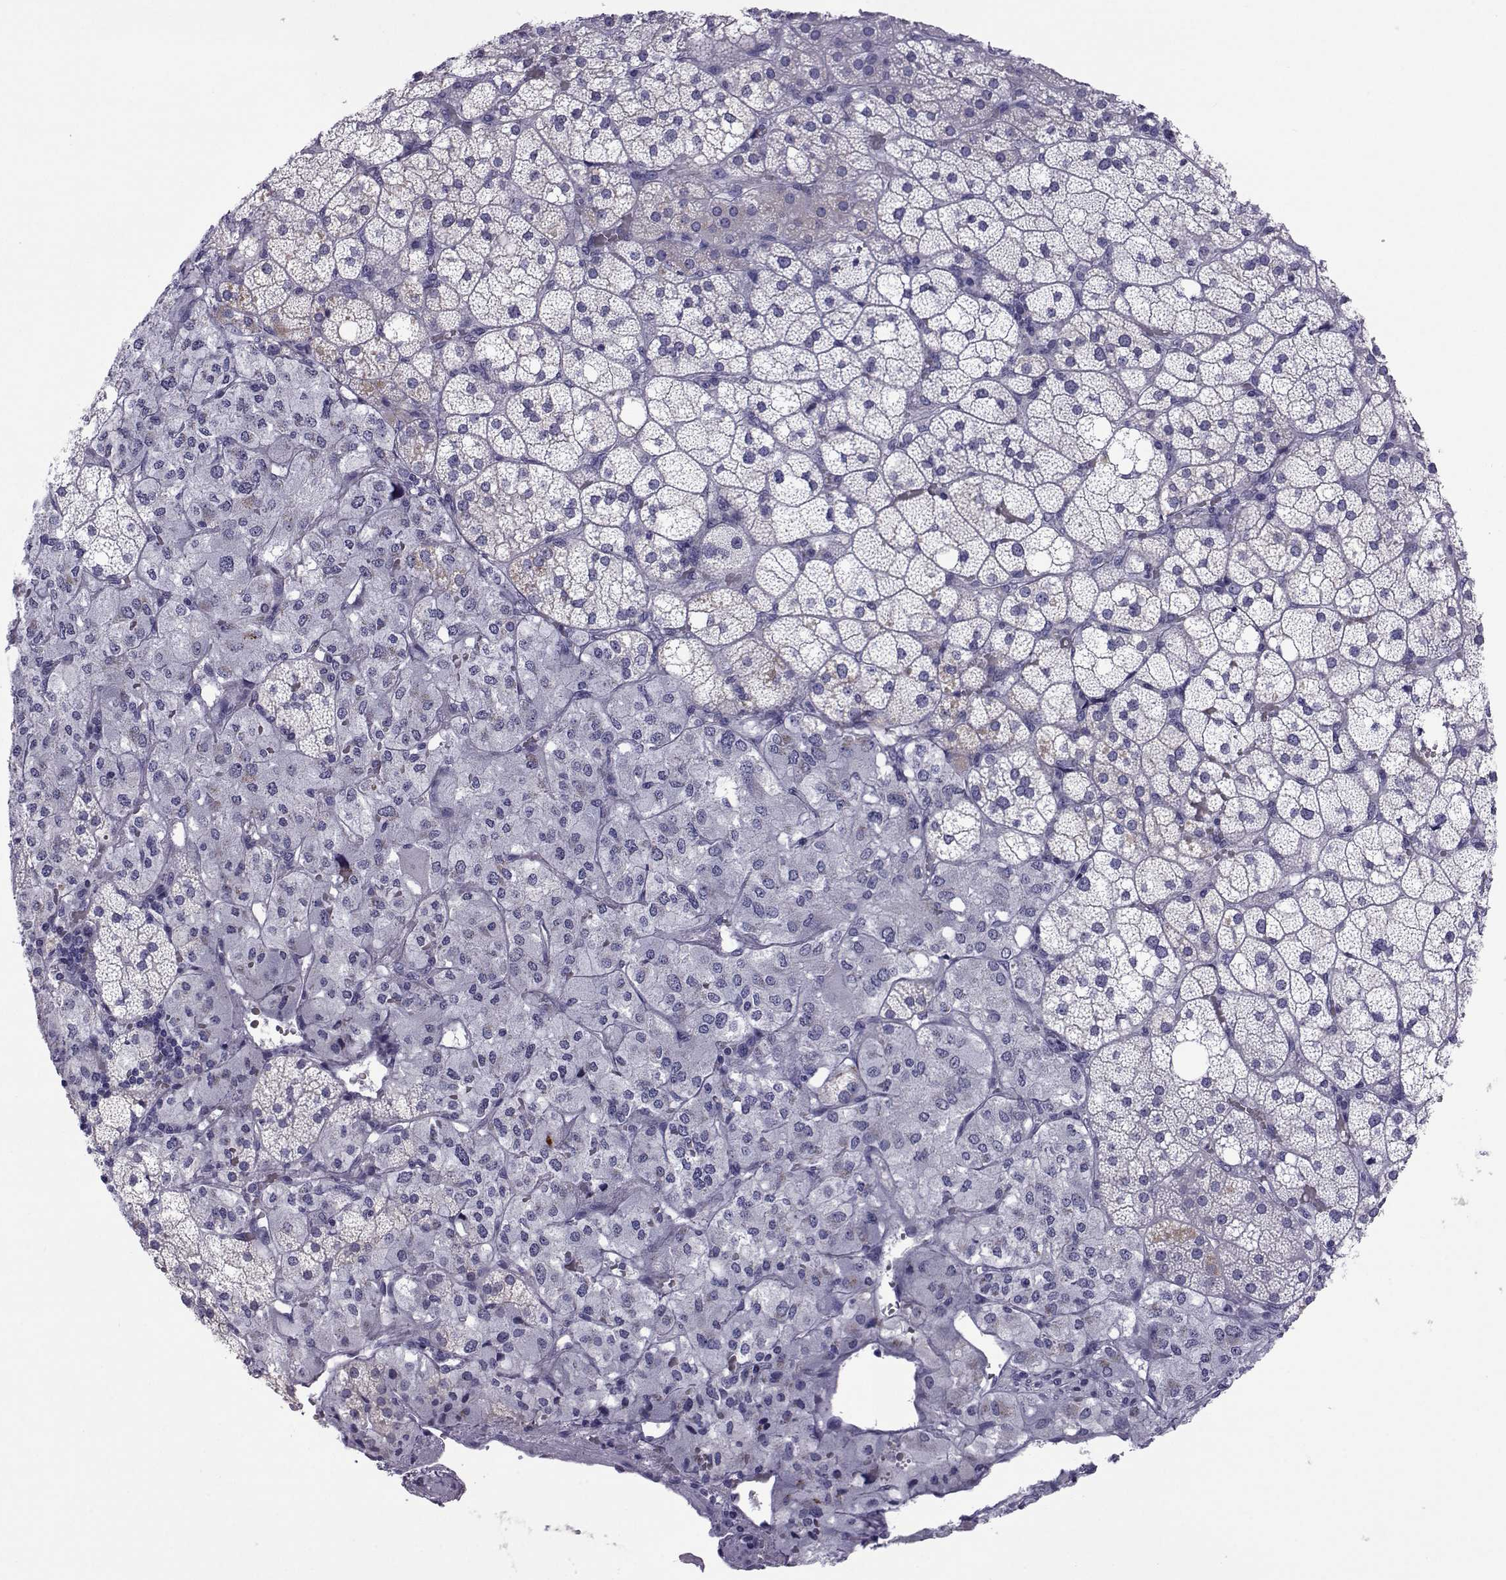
{"staining": {"intensity": "weak", "quantity": "<25%", "location": "cytoplasmic/membranous"}, "tissue": "adrenal gland", "cell_type": "Glandular cells", "image_type": "normal", "snomed": [{"axis": "morphology", "description": "Normal tissue, NOS"}, {"axis": "topography", "description": "Adrenal gland"}], "caption": "Histopathology image shows no significant protein positivity in glandular cells of normal adrenal gland.", "gene": "COL22A1", "patient": {"sex": "male", "age": 53}}